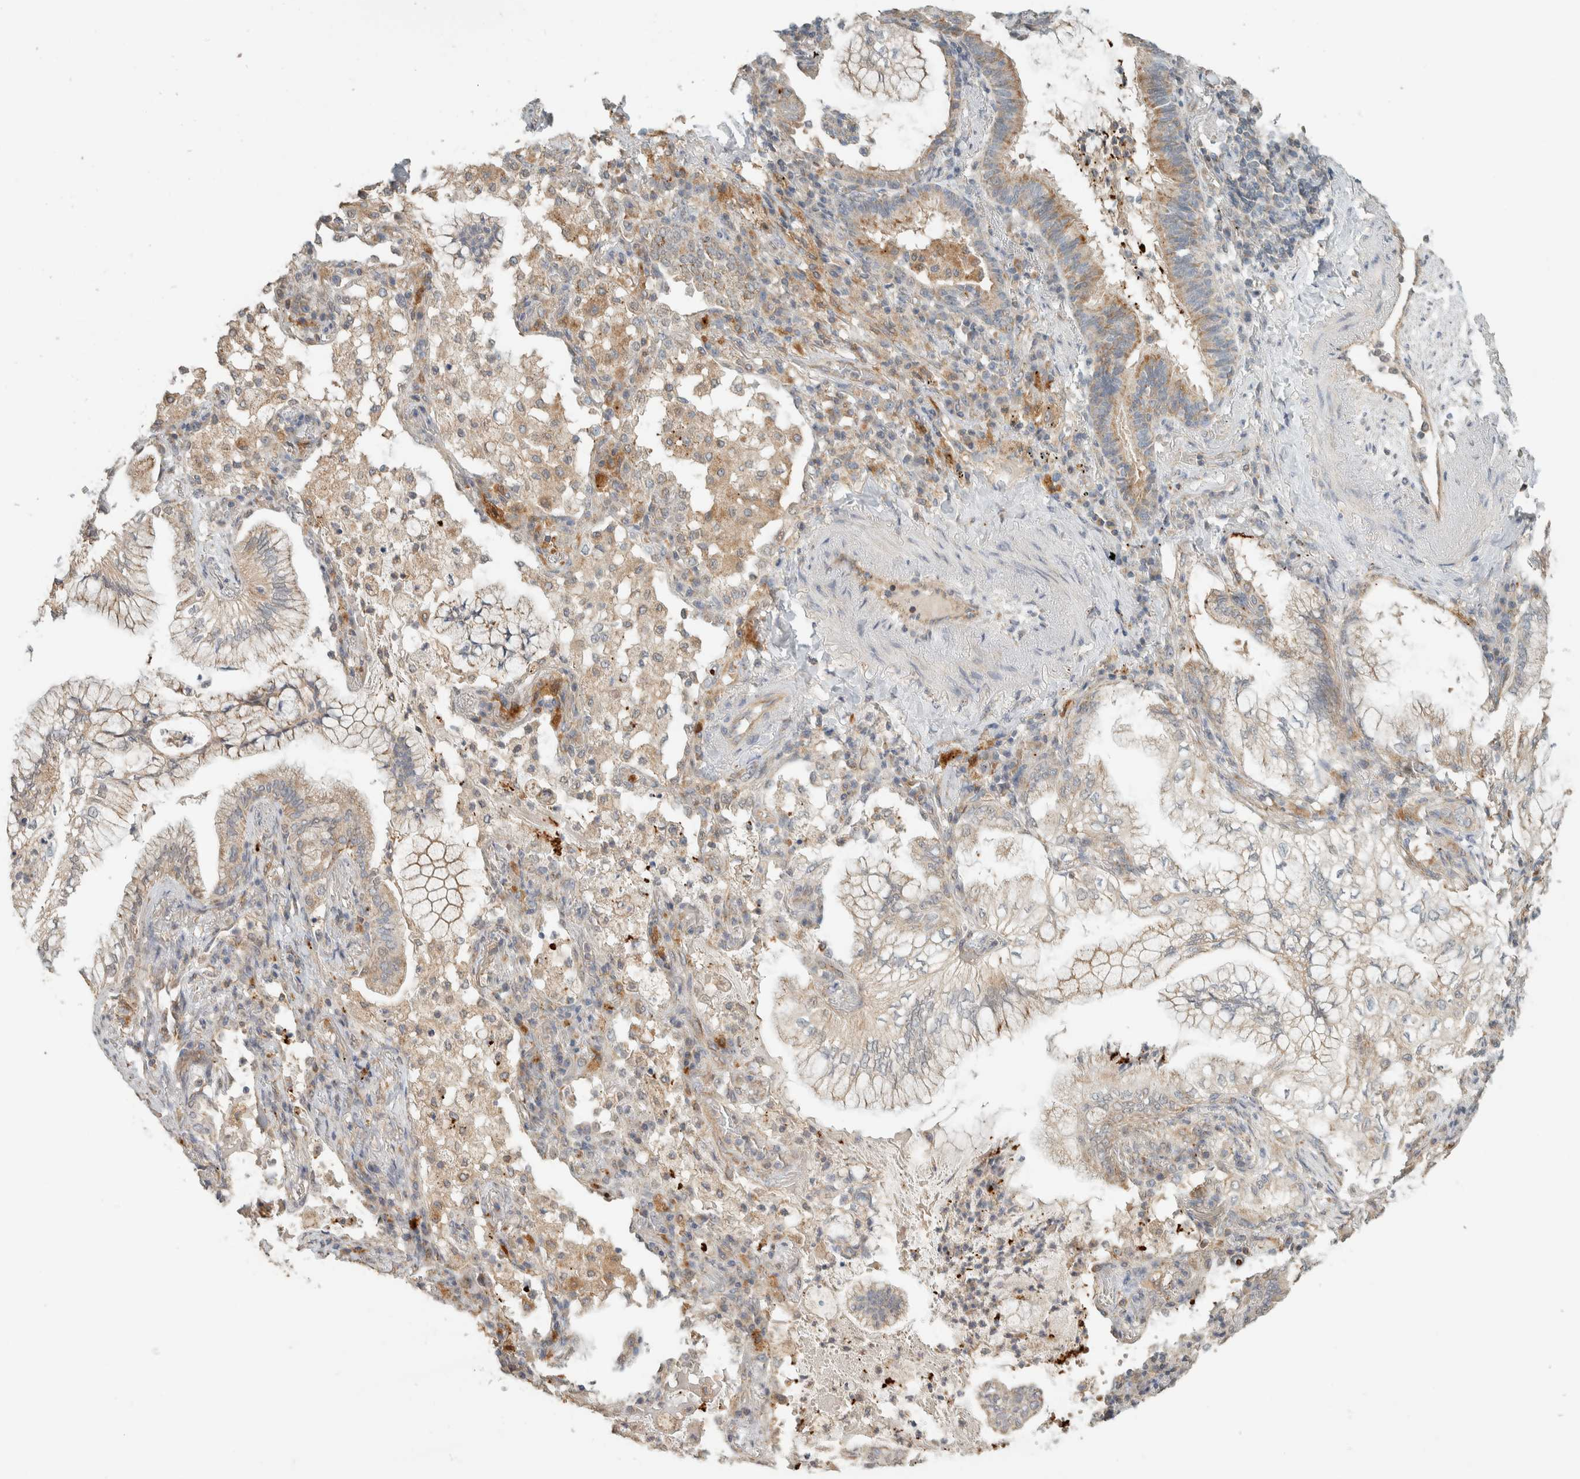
{"staining": {"intensity": "weak", "quantity": ">75%", "location": "cytoplasmic/membranous"}, "tissue": "lung cancer", "cell_type": "Tumor cells", "image_type": "cancer", "snomed": [{"axis": "morphology", "description": "Adenocarcinoma, NOS"}, {"axis": "topography", "description": "Lung"}], "caption": "Adenocarcinoma (lung) stained with a brown dye displays weak cytoplasmic/membranous positive expression in about >75% of tumor cells.", "gene": "PDE7B", "patient": {"sex": "female", "age": 70}}